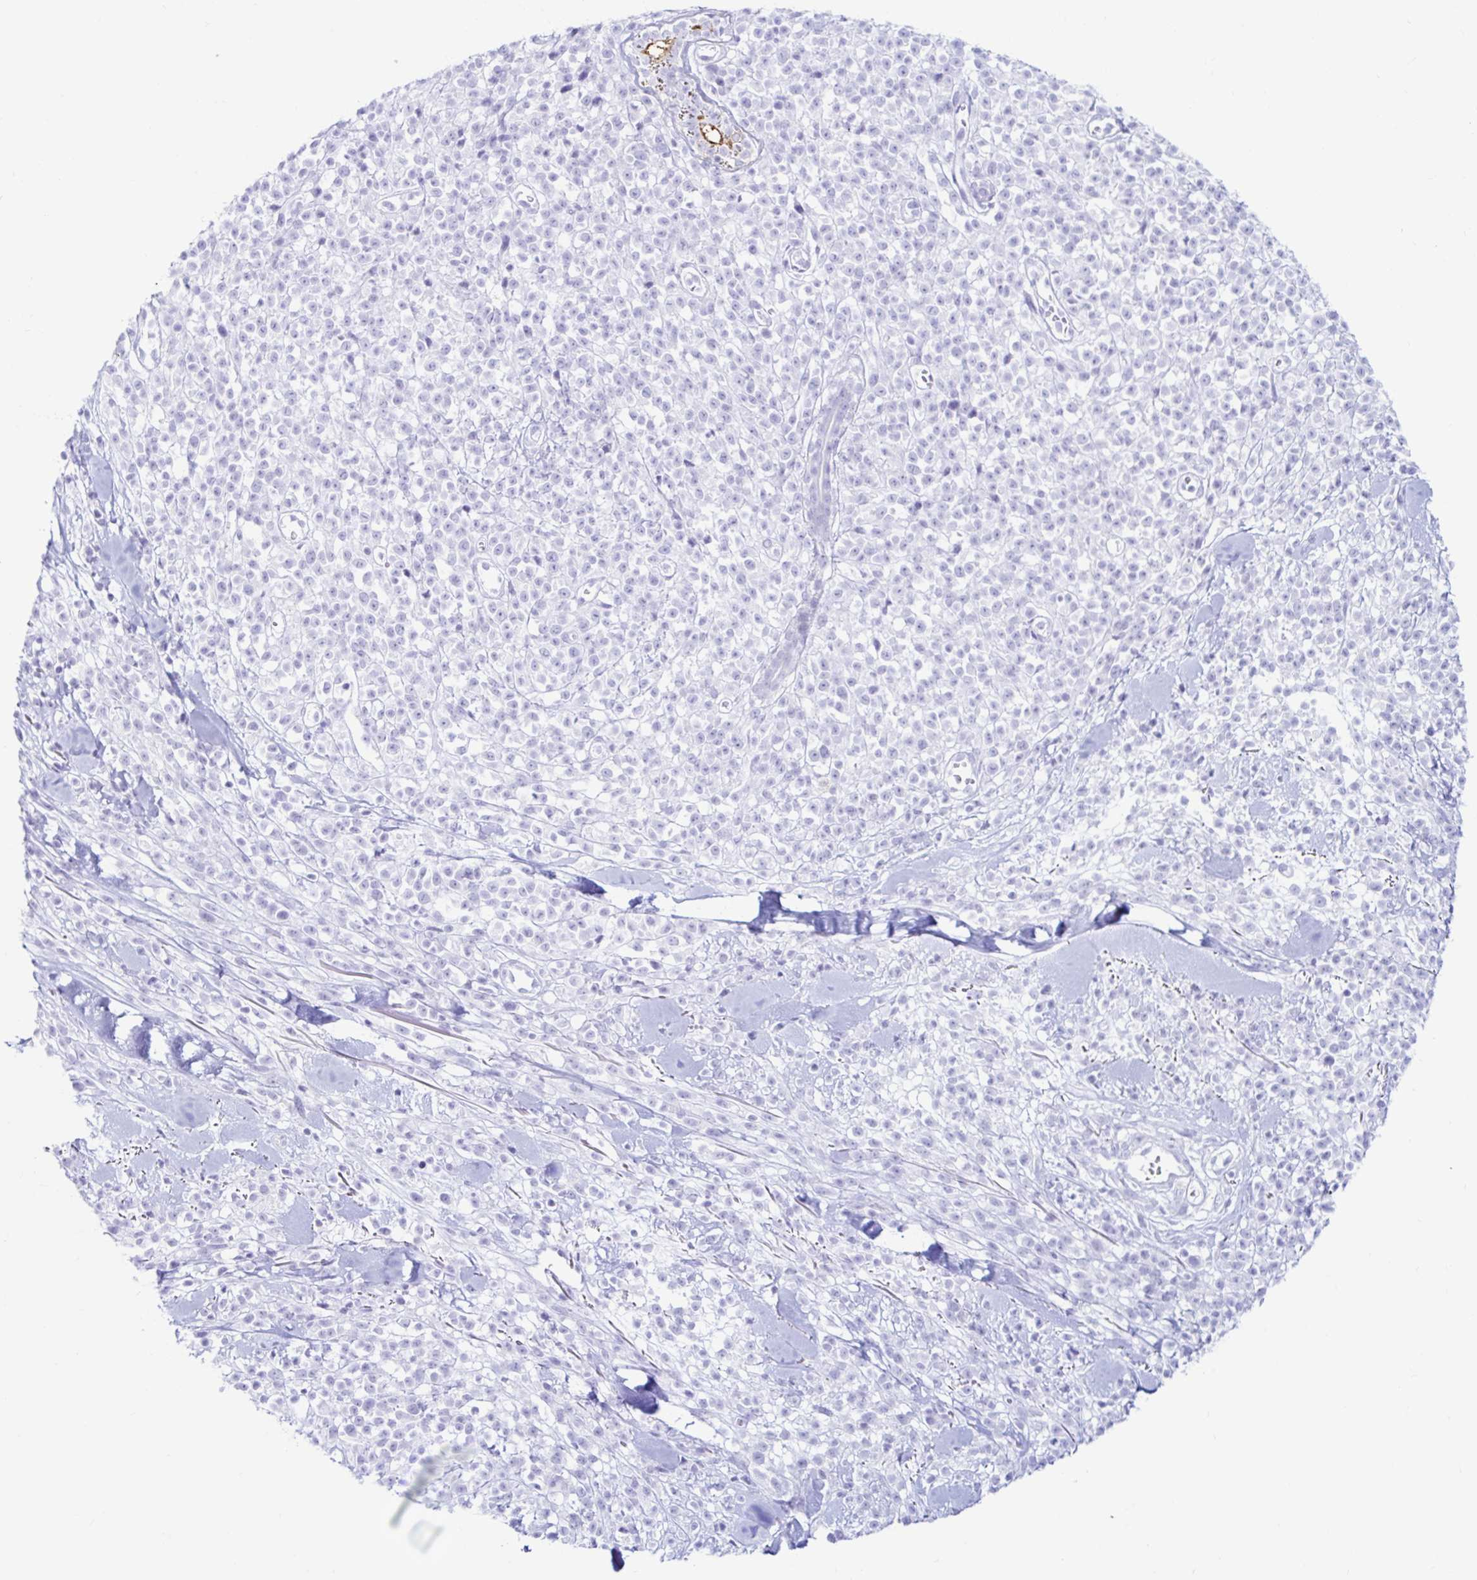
{"staining": {"intensity": "negative", "quantity": "none", "location": "none"}, "tissue": "melanoma", "cell_type": "Tumor cells", "image_type": "cancer", "snomed": [{"axis": "morphology", "description": "Malignant melanoma, NOS"}, {"axis": "topography", "description": "Skin"}, {"axis": "topography", "description": "Skin of trunk"}], "caption": "A histopathology image of melanoma stained for a protein reveals no brown staining in tumor cells. (DAB immunohistochemistry visualized using brightfield microscopy, high magnification).", "gene": "BEST1", "patient": {"sex": "male", "age": 74}}